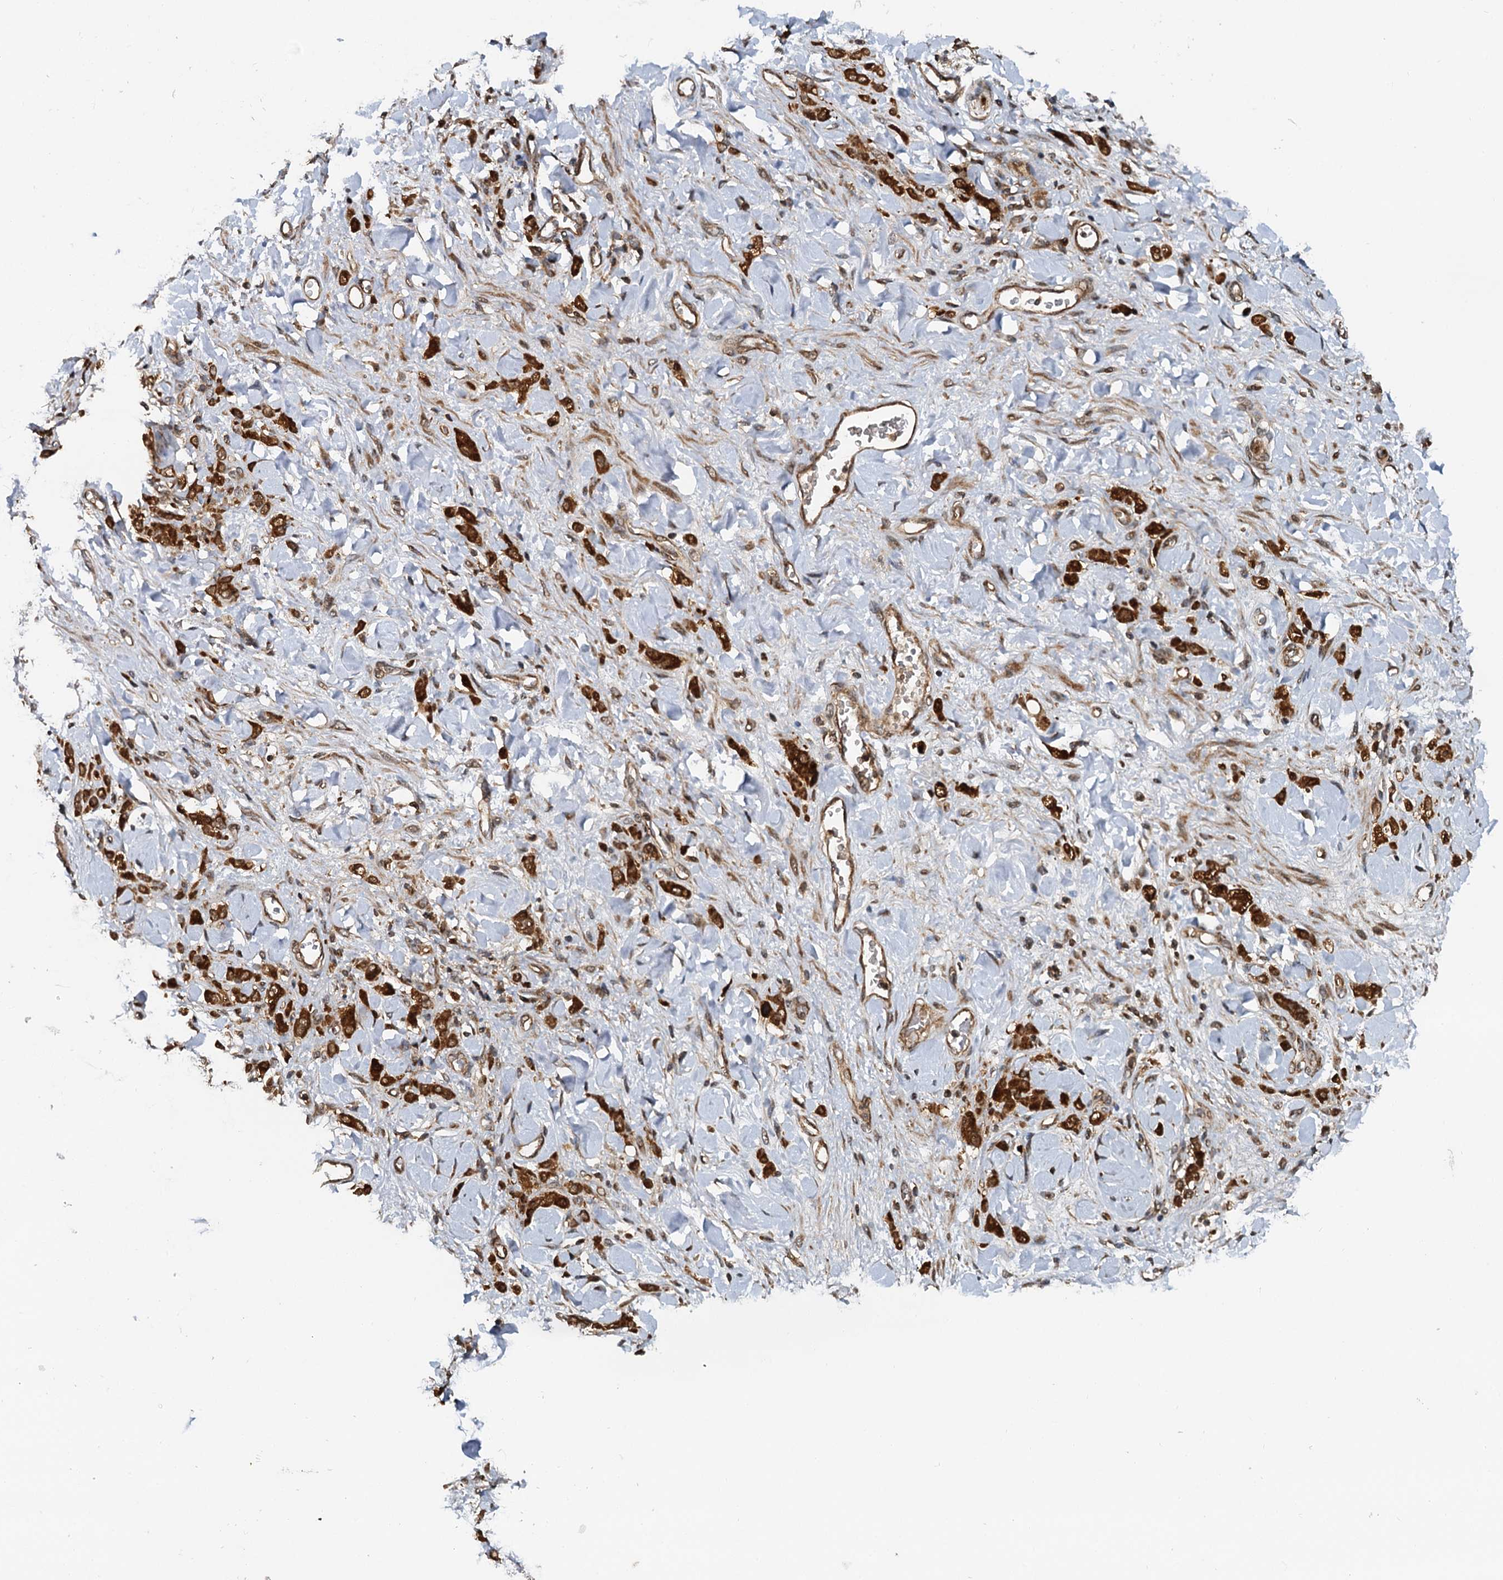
{"staining": {"intensity": "strong", "quantity": ">75%", "location": "cytoplasmic/membranous"}, "tissue": "stomach cancer", "cell_type": "Tumor cells", "image_type": "cancer", "snomed": [{"axis": "morphology", "description": "Normal tissue, NOS"}, {"axis": "morphology", "description": "Adenocarcinoma, NOS"}, {"axis": "topography", "description": "Stomach"}], "caption": "Brown immunohistochemical staining in human adenocarcinoma (stomach) shows strong cytoplasmic/membranous staining in about >75% of tumor cells.", "gene": "STUB1", "patient": {"sex": "male", "age": 82}}